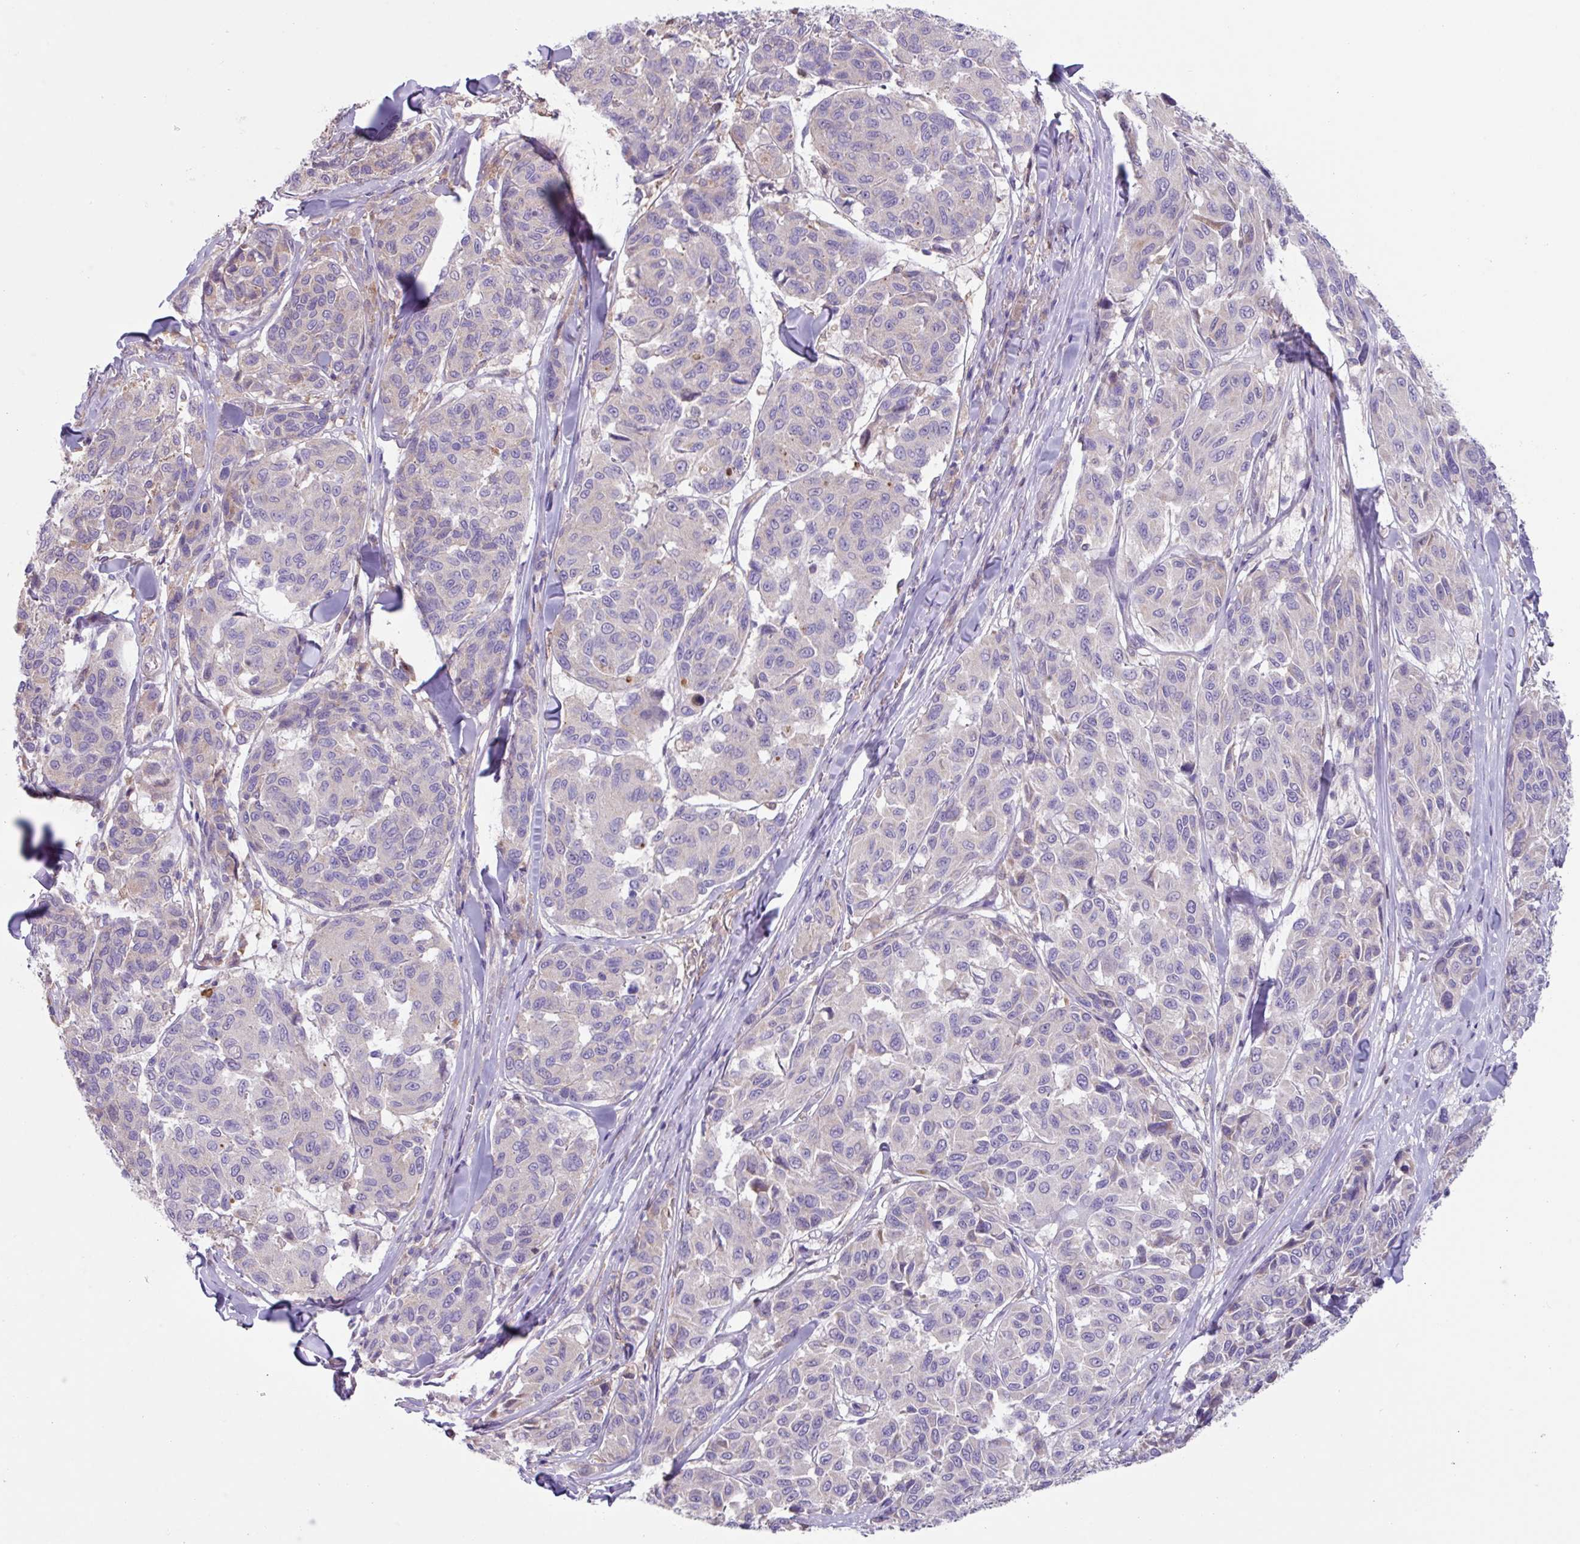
{"staining": {"intensity": "negative", "quantity": "none", "location": "none"}, "tissue": "melanoma", "cell_type": "Tumor cells", "image_type": "cancer", "snomed": [{"axis": "morphology", "description": "Malignant melanoma, NOS"}, {"axis": "topography", "description": "Skin"}], "caption": "Melanoma was stained to show a protein in brown. There is no significant staining in tumor cells.", "gene": "IQCJ", "patient": {"sex": "female", "age": 66}}